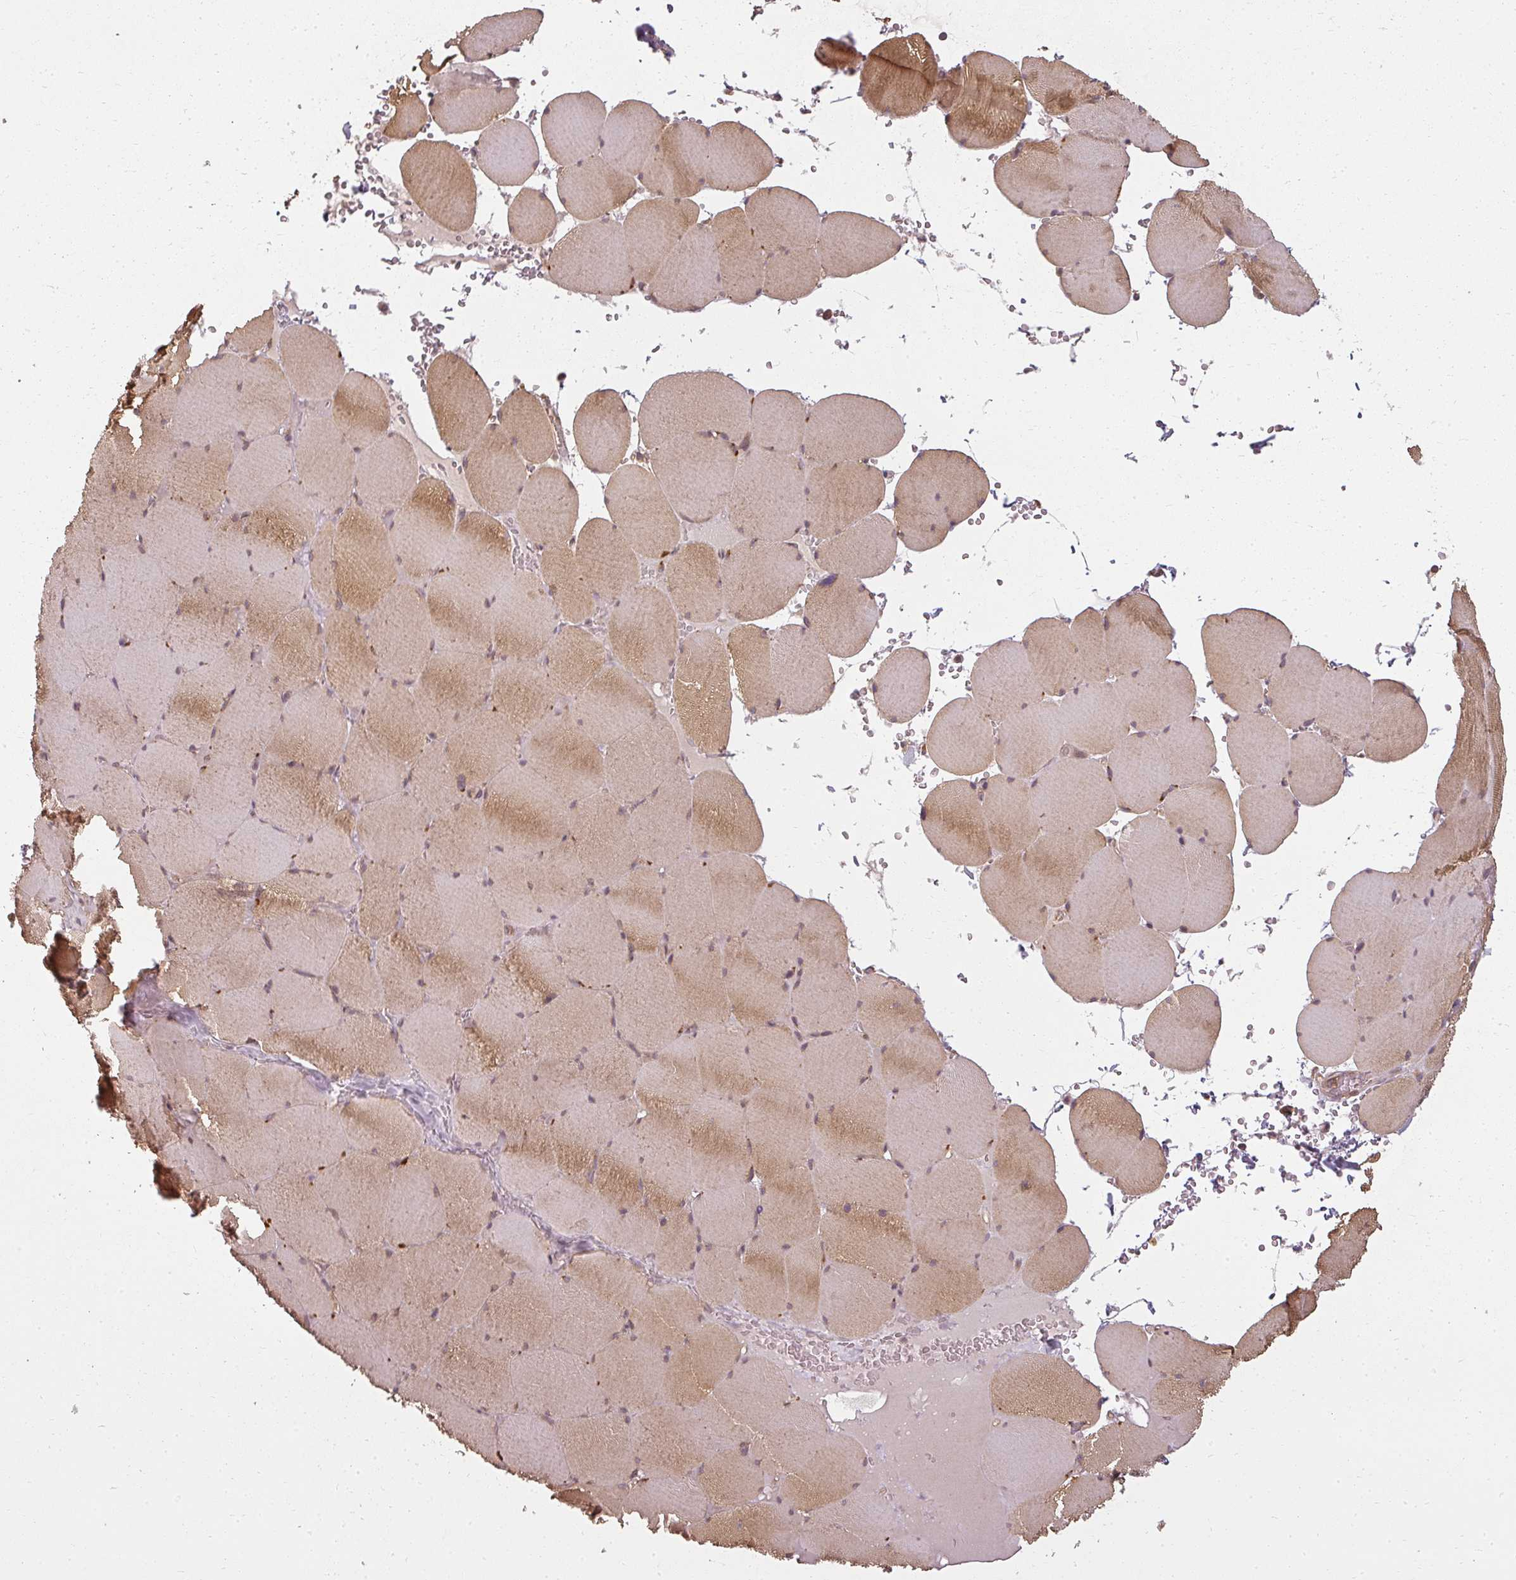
{"staining": {"intensity": "moderate", "quantity": ">75%", "location": "cytoplasmic/membranous"}, "tissue": "skeletal muscle", "cell_type": "Myocytes", "image_type": "normal", "snomed": [{"axis": "morphology", "description": "Normal tissue, NOS"}, {"axis": "topography", "description": "Skeletal muscle"}, {"axis": "topography", "description": "Head-Neck"}], "caption": "Brown immunohistochemical staining in normal skeletal muscle shows moderate cytoplasmic/membranous staining in approximately >75% of myocytes. (IHC, brightfield microscopy, high magnification).", "gene": "RPL24", "patient": {"sex": "male", "age": 66}}